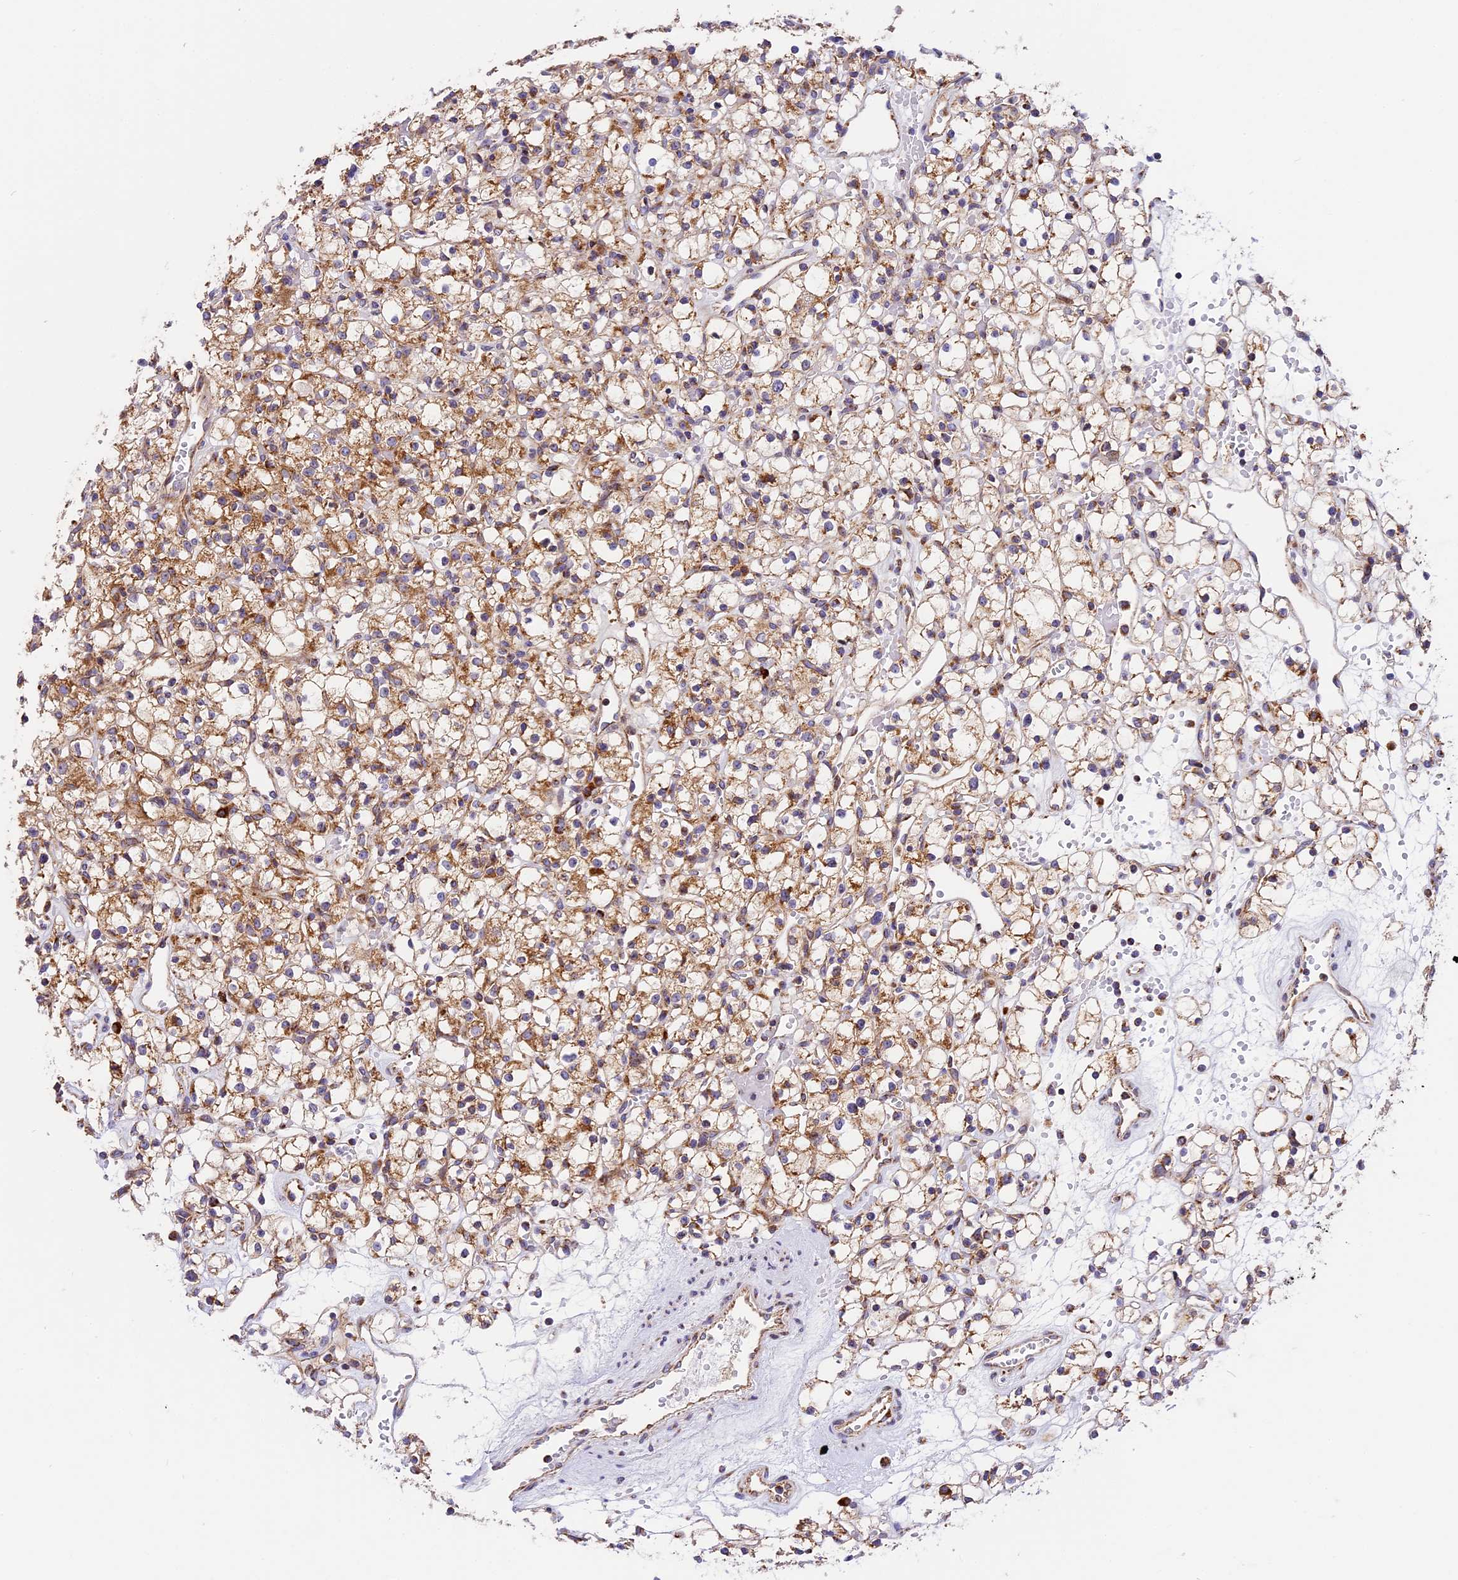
{"staining": {"intensity": "moderate", "quantity": "25%-75%", "location": "cytoplasmic/membranous"}, "tissue": "renal cancer", "cell_type": "Tumor cells", "image_type": "cancer", "snomed": [{"axis": "morphology", "description": "Adenocarcinoma, NOS"}, {"axis": "topography", "description": "Kidney"}], "caption": "The immunohistochemical stain labels moderate cytoplasmic/membranous staining in tumor cells of renal cancer tissue.", "gene": "MRAS", "patient": {"sex": "female", "age": 59}}